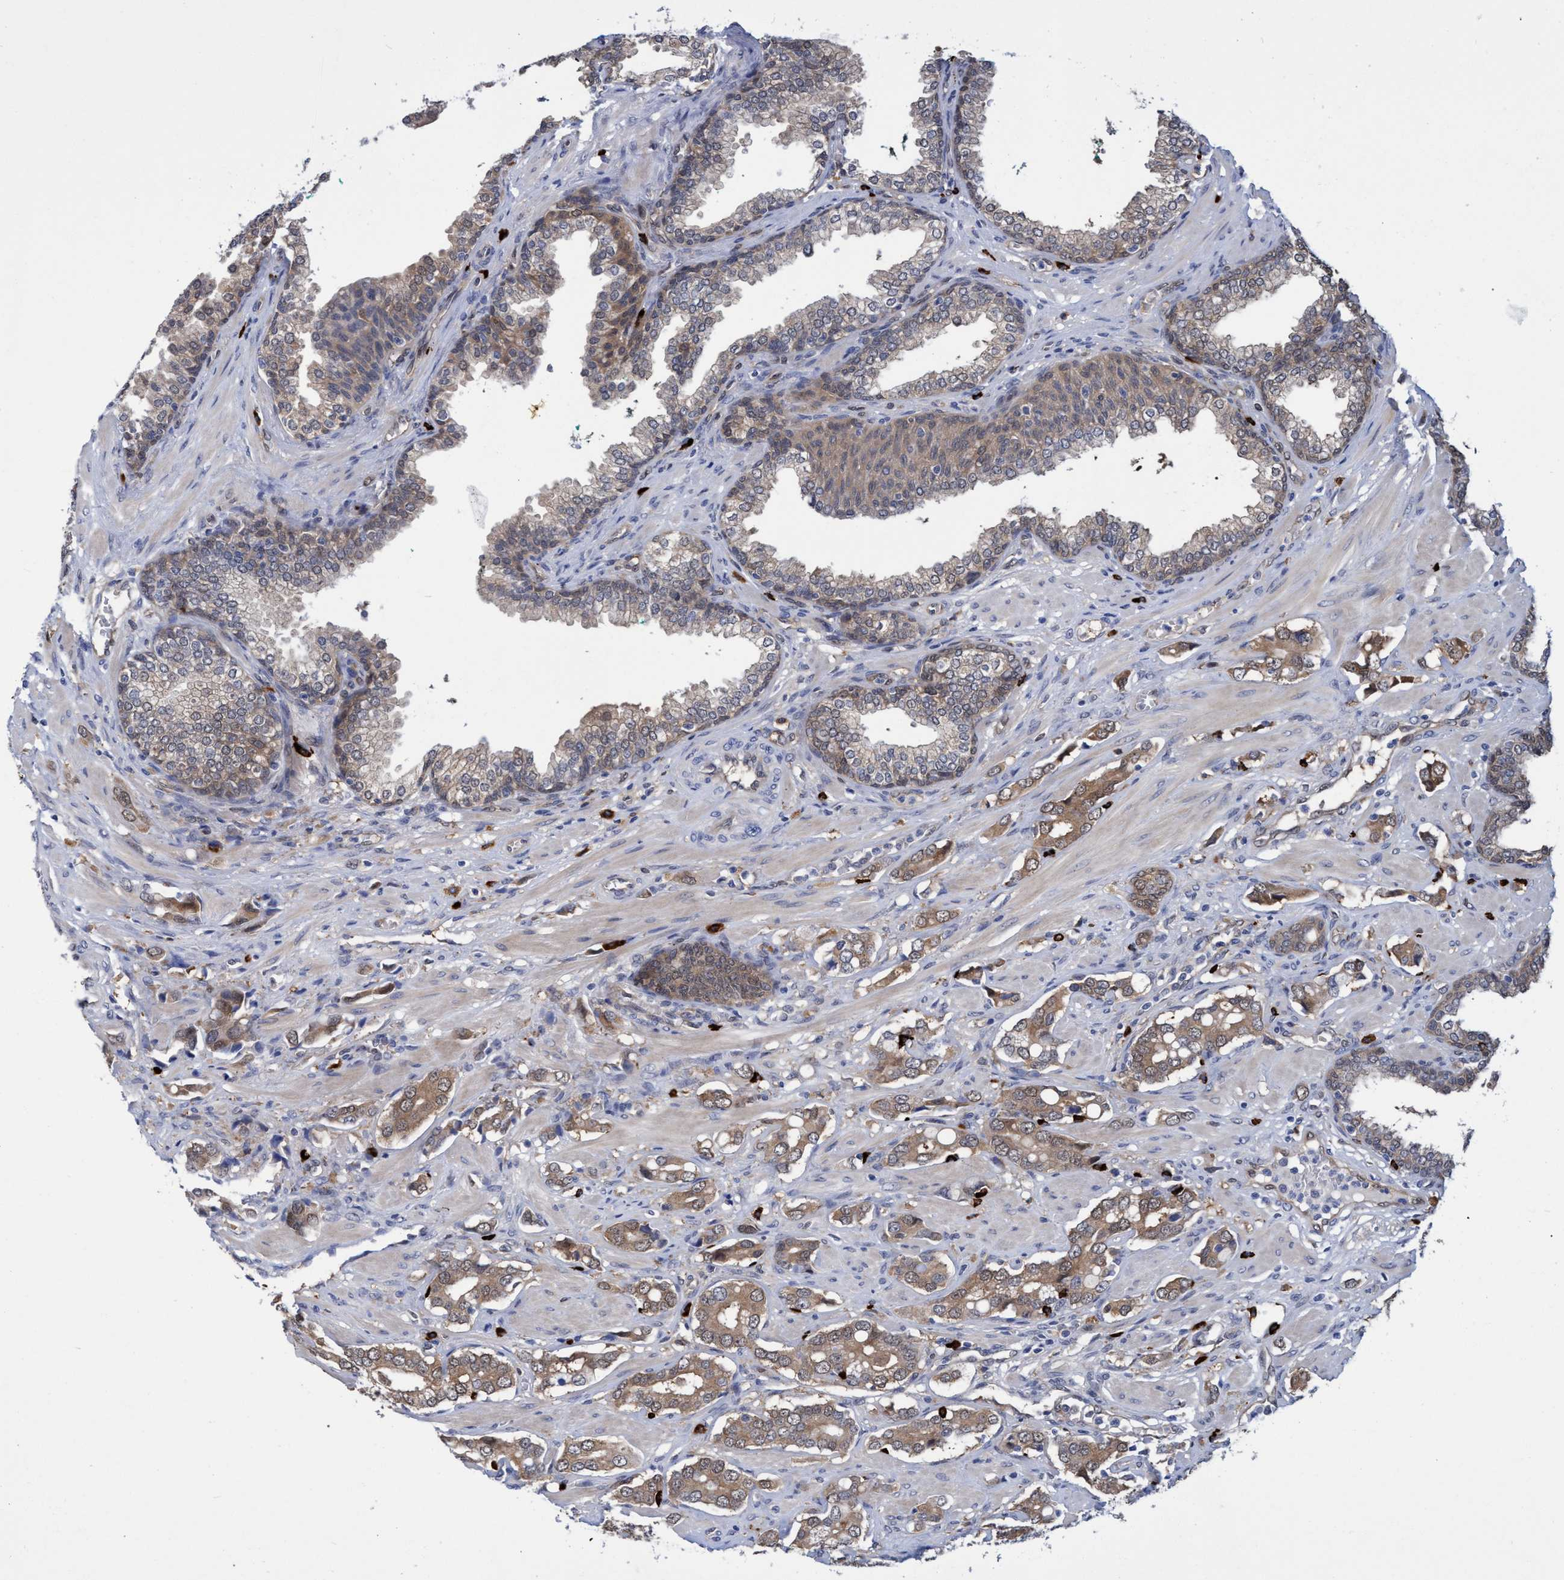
{"staining": {"intensity": "moderate", "quantity": ">75%", "location": "cytoplasmic/membranous"}, "tissue": "prostate cancer", "cell_type": "Tumor cells", "image_type": "cancer", "snomed": [{"axis": "morphology", "description": "Adenocarcinoma, High grade"}, {"axis": "topography", "description": "Prostate"}], "caption": "Protein positivity by immunohistochemistry reveals moderate cytoplasmic/membranous positivity in about >75% of tumor cells in prostate adenocarcinoma (high-grade).", "gene": "PNPO", "patient": {"sex": "male", "age": 52}}